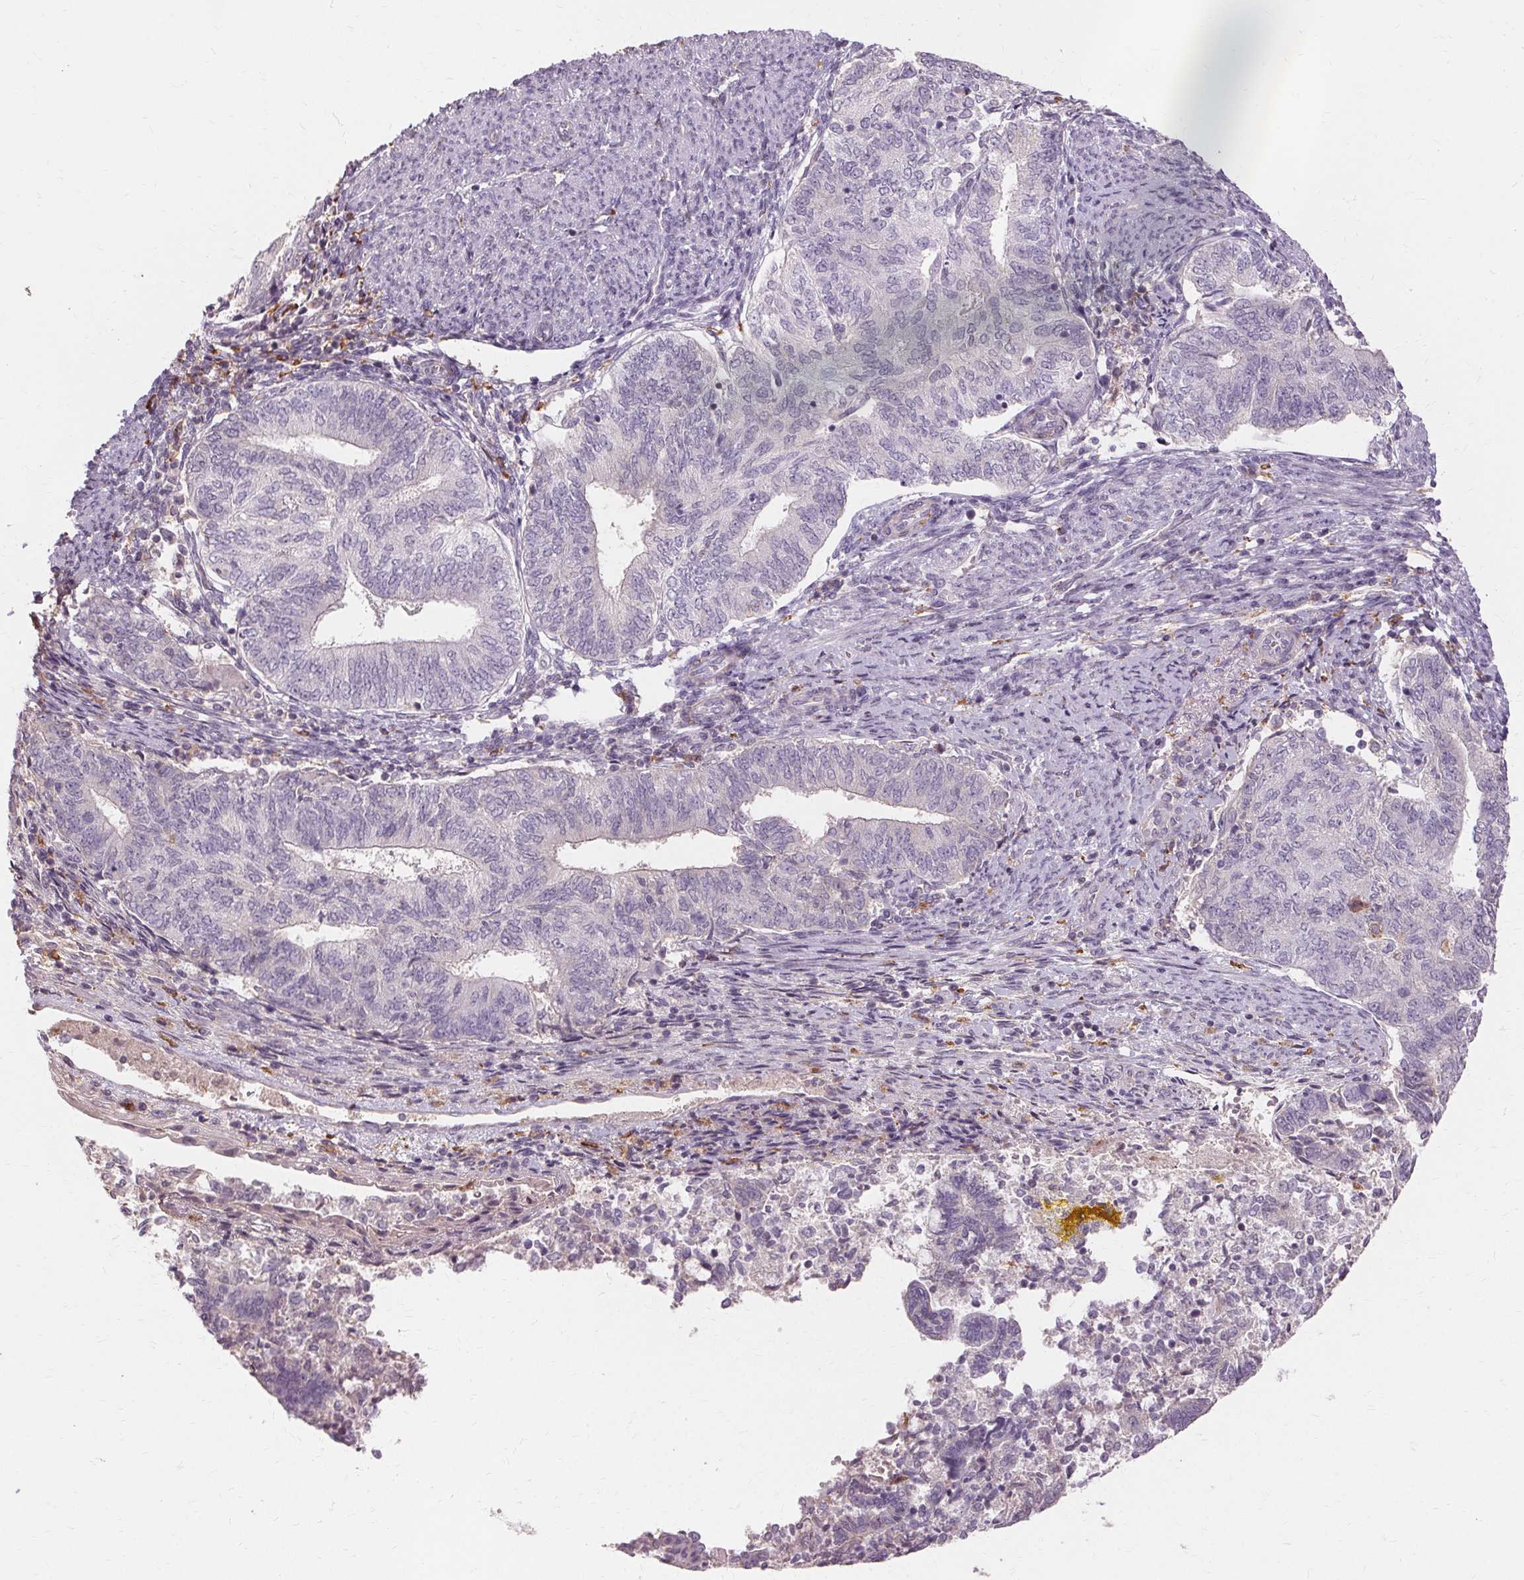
{"staining": {"intensity": "negative", "quantity": "none", "location": "none"}, "tissue": "endometrial cancer", "cell_type": "Tumor cells", "image_type": "cancer", "snomed": [{"axis": "morphology", "description": "Adenocarcinoma, NOS"}, {"axis": "topography", "description": "Endometrium"}], "caption": "Endometrial cancer (adenocarcinoma) stained for a protein using immunohistochemistry (IHC) exhibits no positivity tumor cells.", "gene": "IFNGR1", "patient": {"sex": "female", "age": 65}}